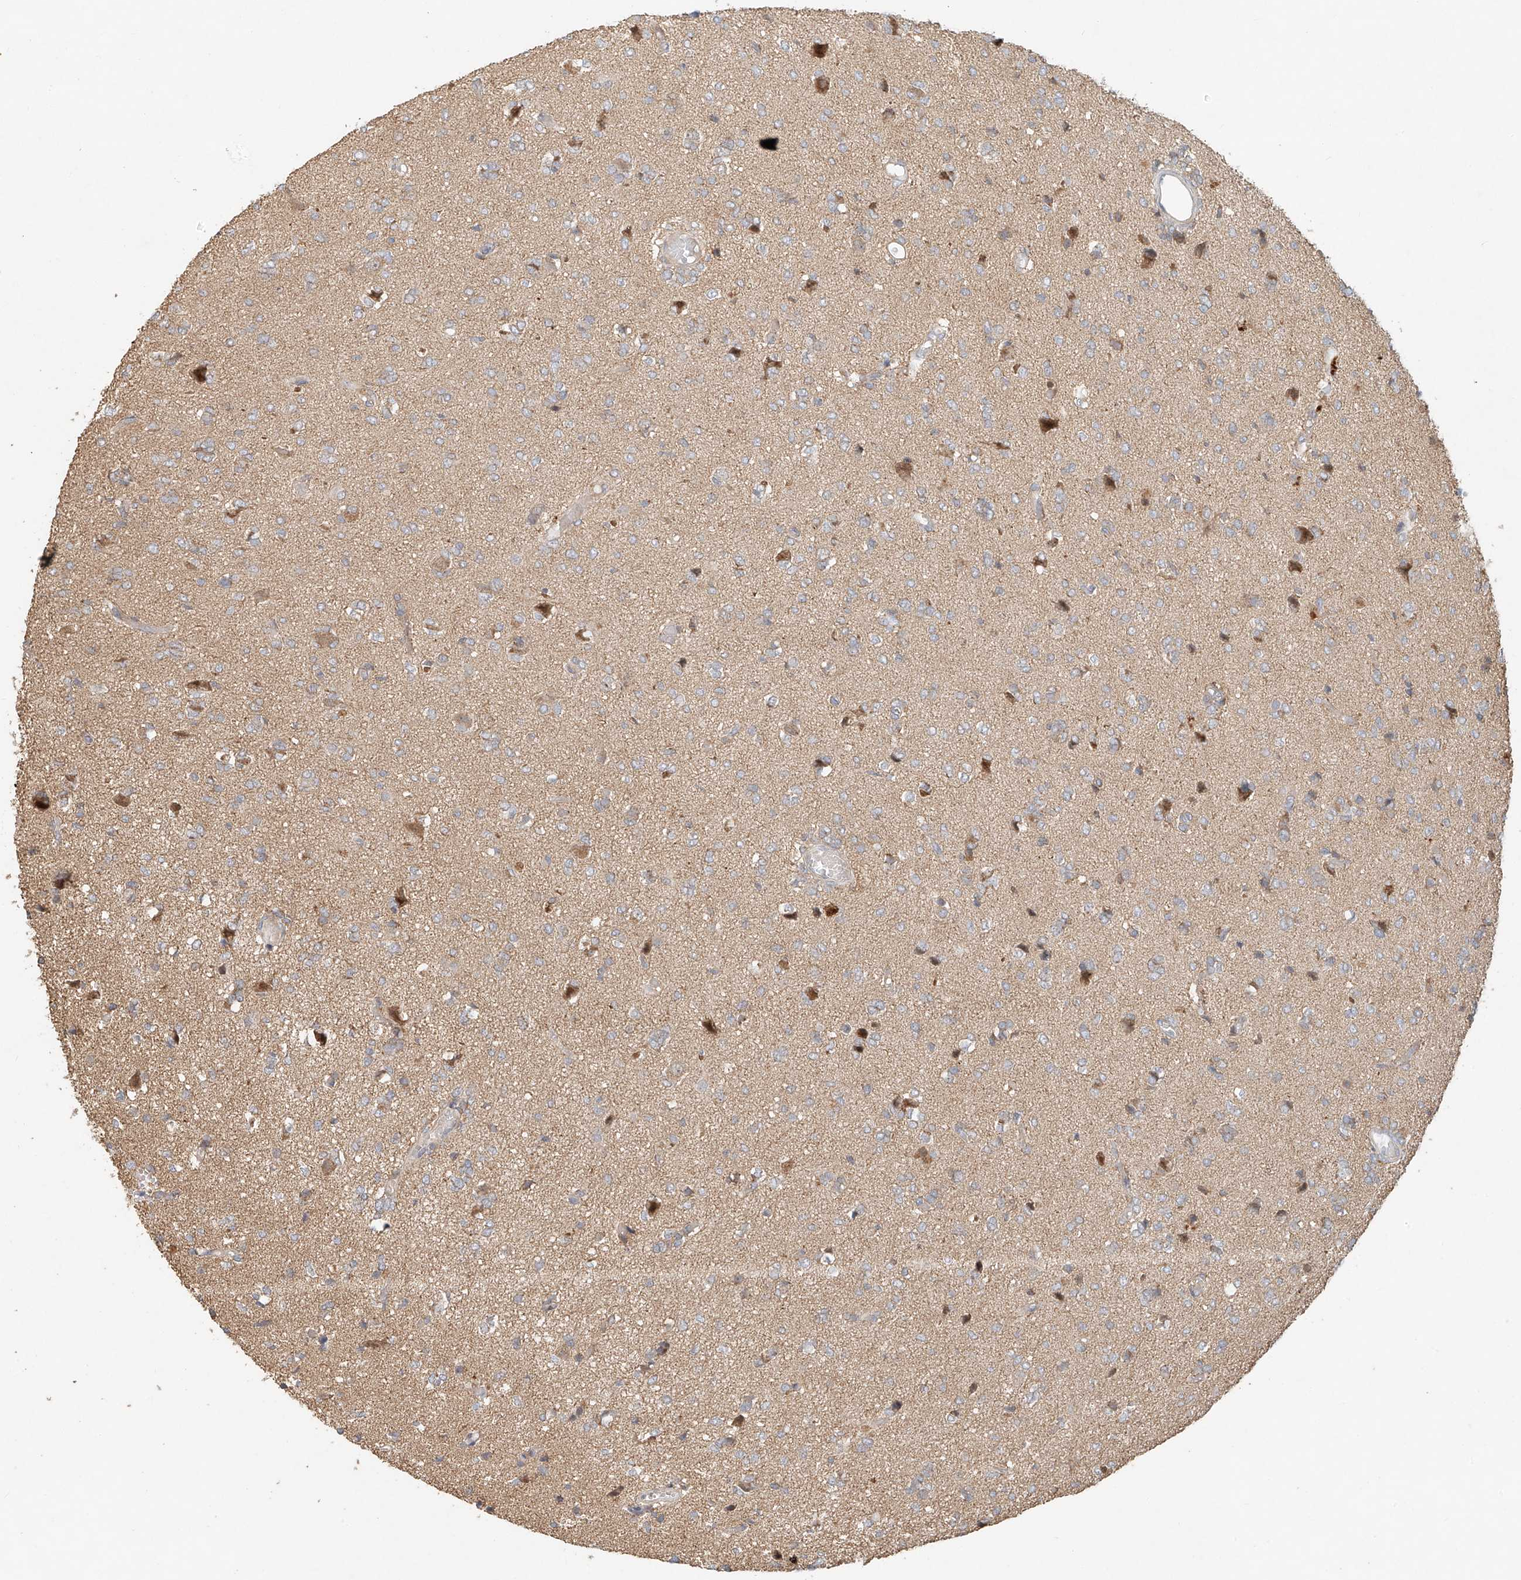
{"staining": {"intensity": "negative", "quantity": "none", "location": "none"}, "tissue": "glioma", "cell_type": "Tumor cells", "image_type": "cancer", "snomed": [{"axis": "morphology", "description": "Glioma, malignant, High grade"}, {"axis": "topography", "description": "Brain"}], "caption": "Immunohistochemistry (IHC) image of human high-grade glioma (malignant) stained for a protein (brown), which demonstrates no expression in tumor cells. (Immunohistochemistry, brightfield microscopy, high magnification).", "gene": "TMEM61", "patient": {"sex": "female", "age": 59}}